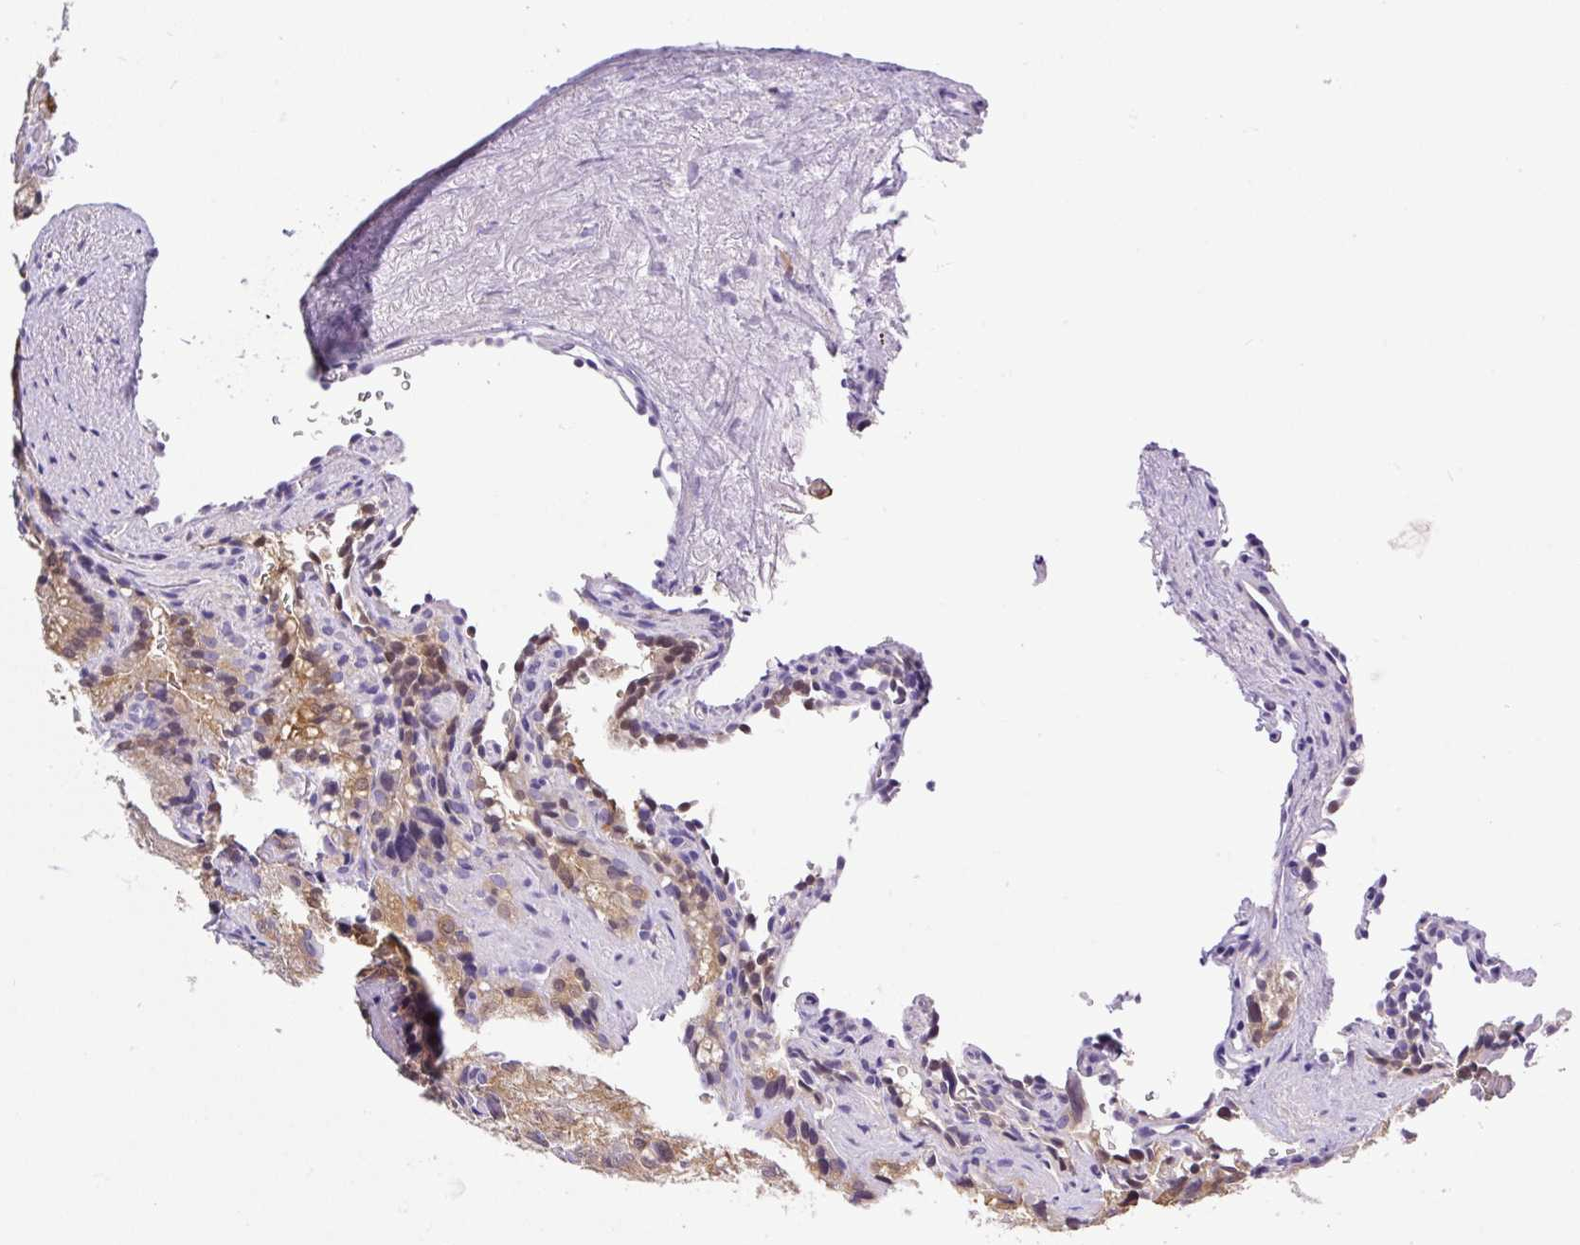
{"staining": {"intensity": "moderate", "quantity": "25%-75%", "location": "cytoplasmic/membranous"}, "tissue": "seminal vesicle", "cell_type": "Glandular cells", "image_type": "normal", "snomed": [{"axis": "morphology", "description": "Normal tissue, NOS"}, {"axis": "topography", "description": "Seminal veicle"}], "caption": "Immunohistochemical staining of normal seminal vesicle reveals 25%-75% levels of moderate cytoplasmic/membranous protein expression in approximately 25%-75% of glandular cells. The protein is shown in brown color, while the nuclei are stained blue.", "gene": "CAMK2A", "patient": {"sex": "male", "age": 62}}